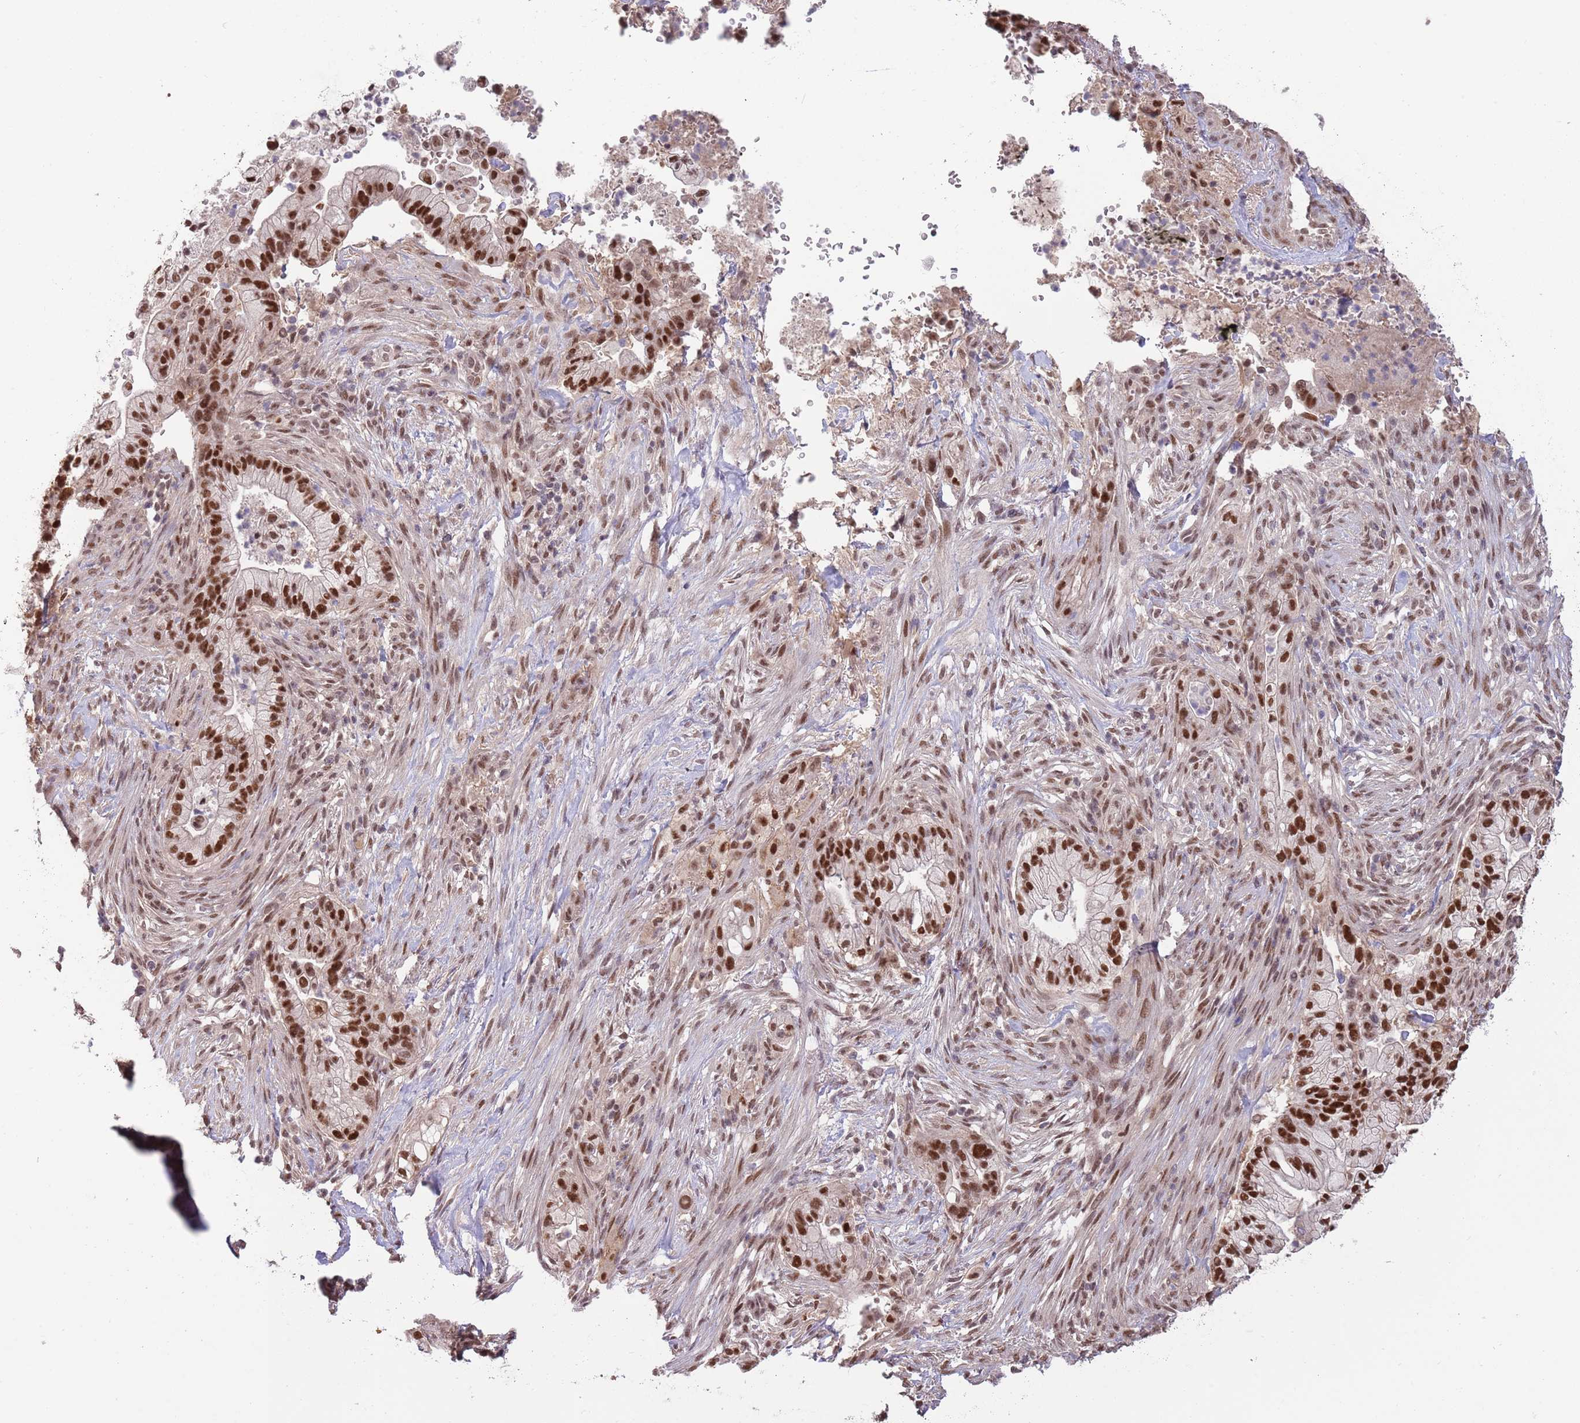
{"staining": {"intensity": "strong", "quantity": ">75%", "location": "nuclear"}, "tissue": "pancreatic cancer", "cell_type": "Tumor cells", "image_type": "cancer", "snomed": [{"axis": "morphology", "description": "Adenocarcinoma, NOS"}, {"axis": "topography", "description": "Pancreas"}], "caption": "Protein staining by IHC demonstrates strong nuclear expression in about >75% of tumor cells in pancreatic cancer (adenocarcinoma). The staining is performed using DAB (3,3'-diaminobenzidine) brown chromogen to label protein expression. The nuclei are counter-stained blue using hematoxylin.", "gene": "ZBTB7A", "patient": {"sex": "male", "age": 44}}